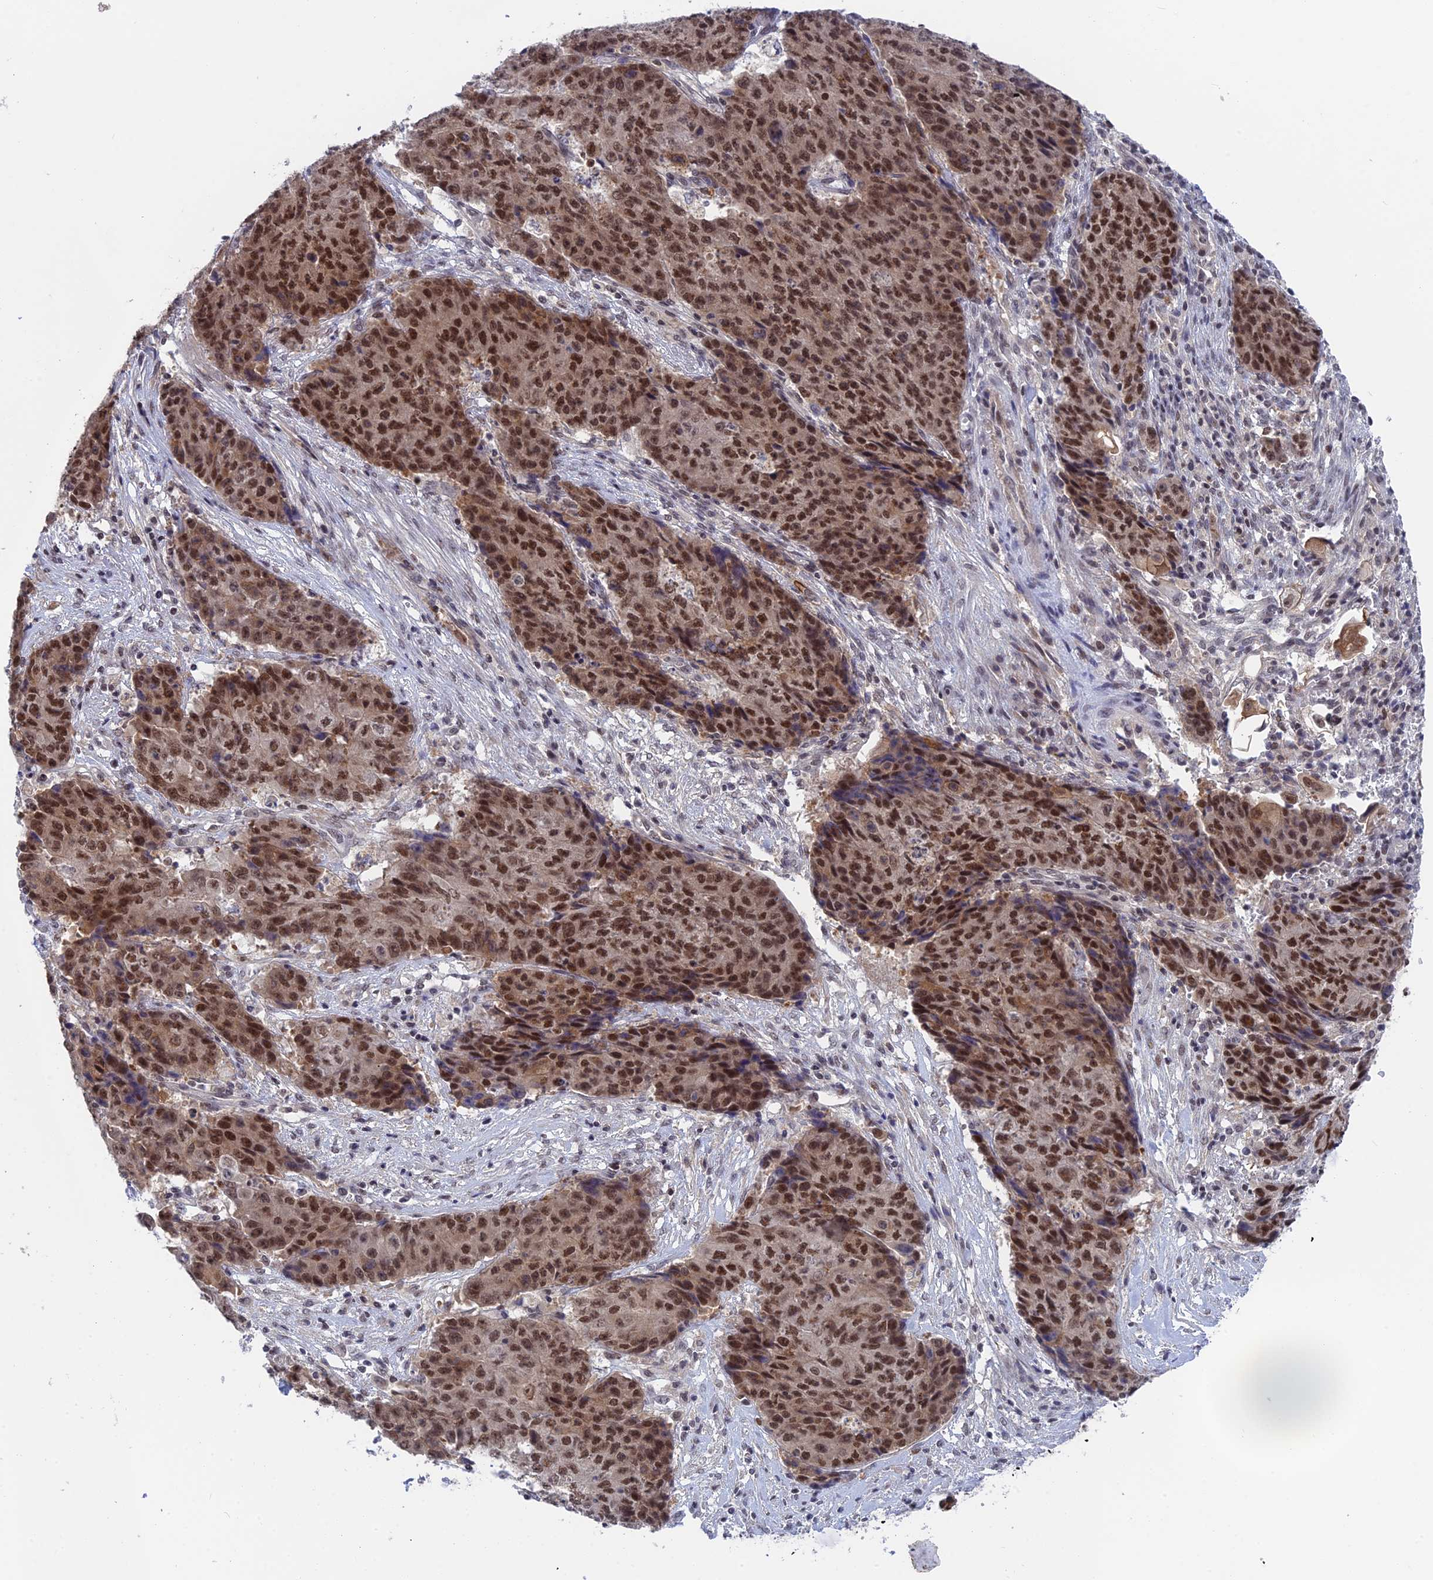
{"staining": {"intensity": "moderate", "quantity": ">75%", "location": "nuclear"}, "tissue": "ovarian cancer", "cell_type": "Tumor cells", "image_type": "cancer", "snomed": [{"axis": "morphology", "description": "Carcinoma, endometroid"}, {"axis": "topography", "description": "Ovary"}], "caption": "Brown immunohistochemical staining in human ovarian endometroid carcinoma exhibits moderate nuclear positivity in about >75% of tumor cells. (Brightfield microscopy of DAB IHC at high magnification).", "gene": "TCEA1", "patient": {"sex": "female", "age": 42}}